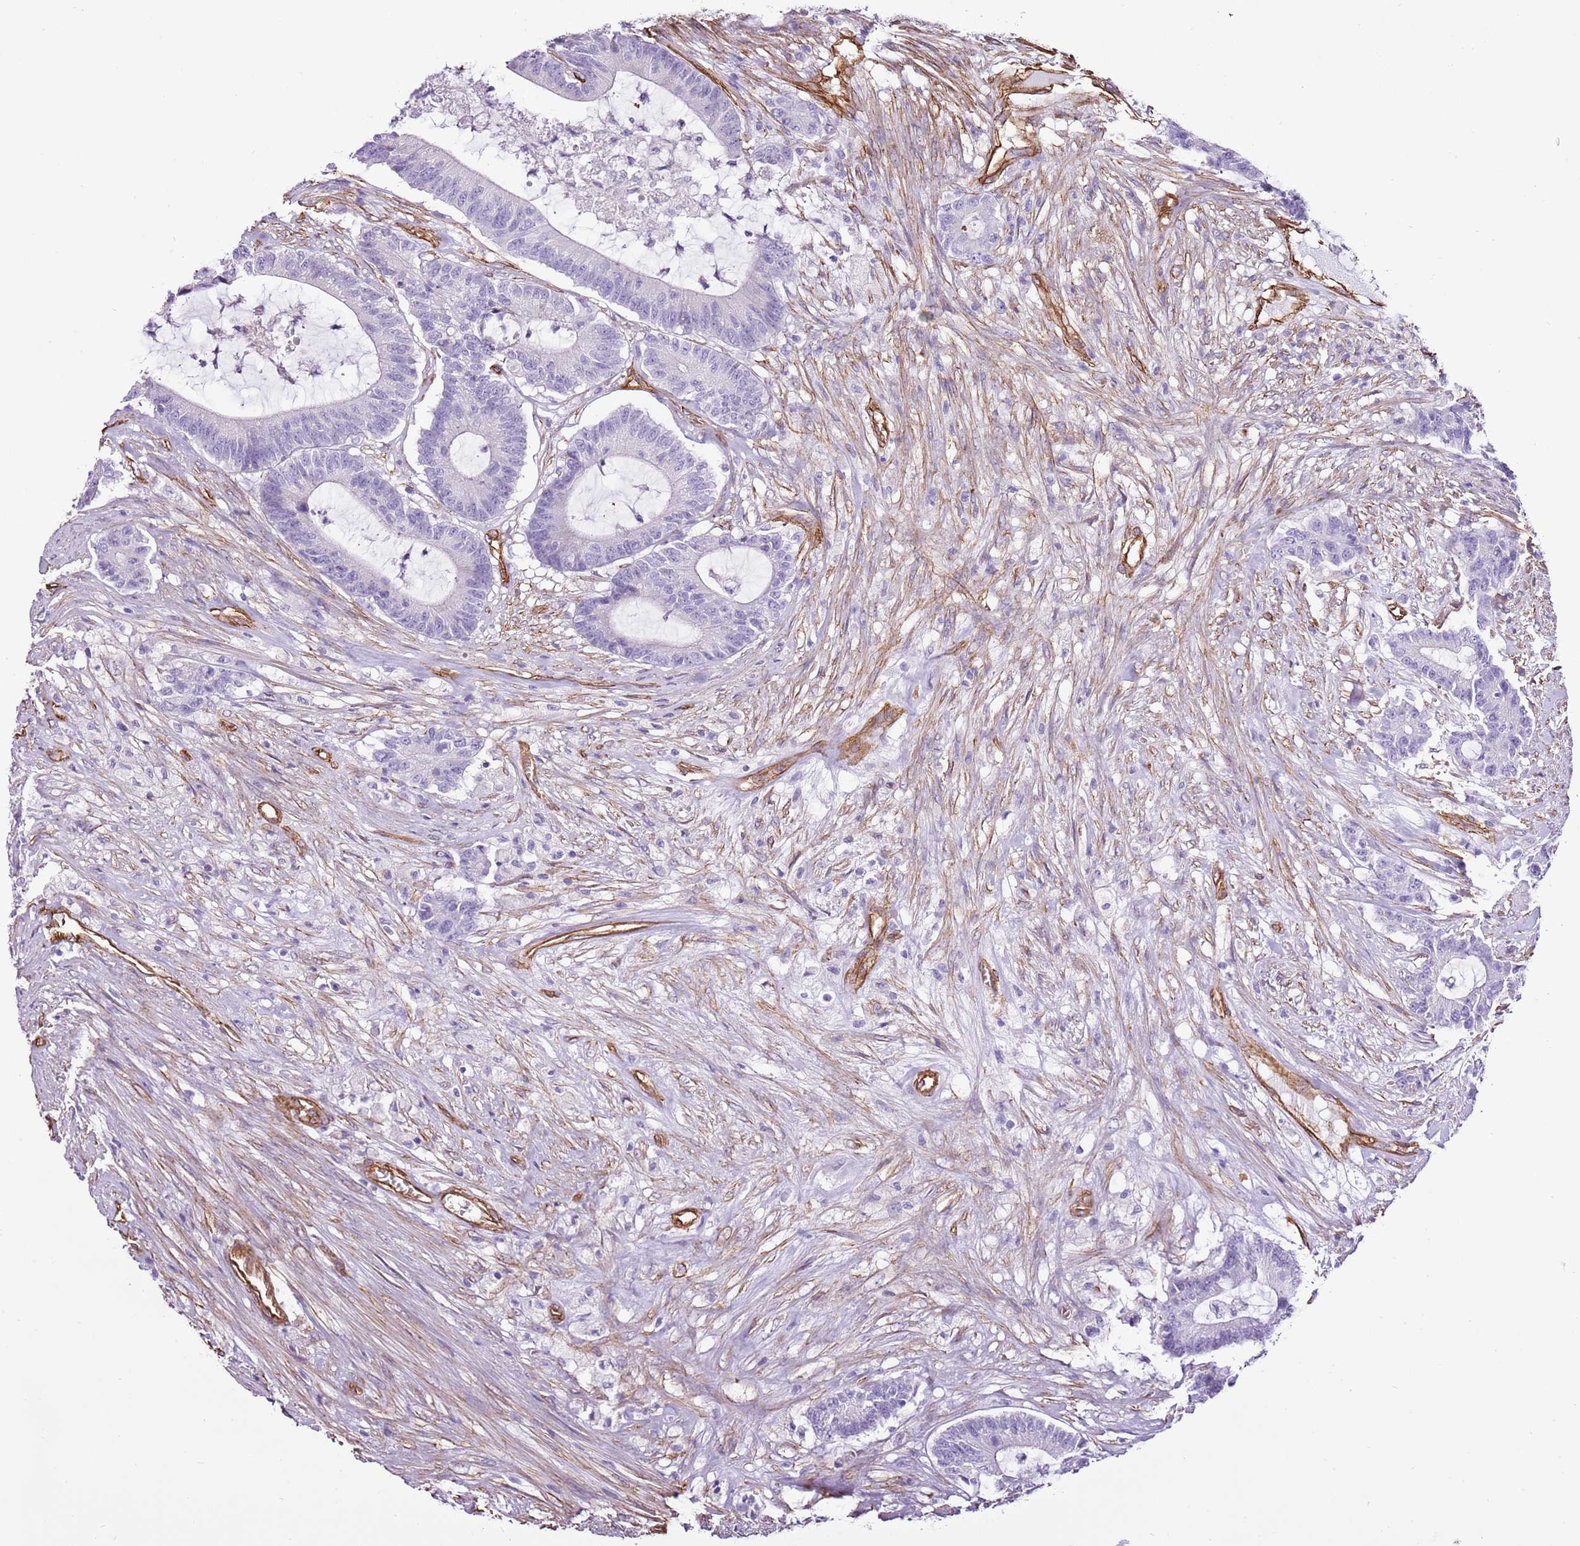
{"staining": {"intensity": "negative", "quantity": "none", "location": "none"}, "tissue": "colorectal cancer", "cell_type": "Tumor cells", "image_type": "cancer", "snomed": [{"axis": "morphology", "description": "Adenocarcinoma, NOS"}, {"axis": "topography", "description": "Colon"}], "caption": "Immunohistochemical staining of human adenocarcinoma (colorectal) exhibits no significant positivity in tumor cells.", "gene": "CTDSPL", "patient": {"sex": "female", "age": 84}}